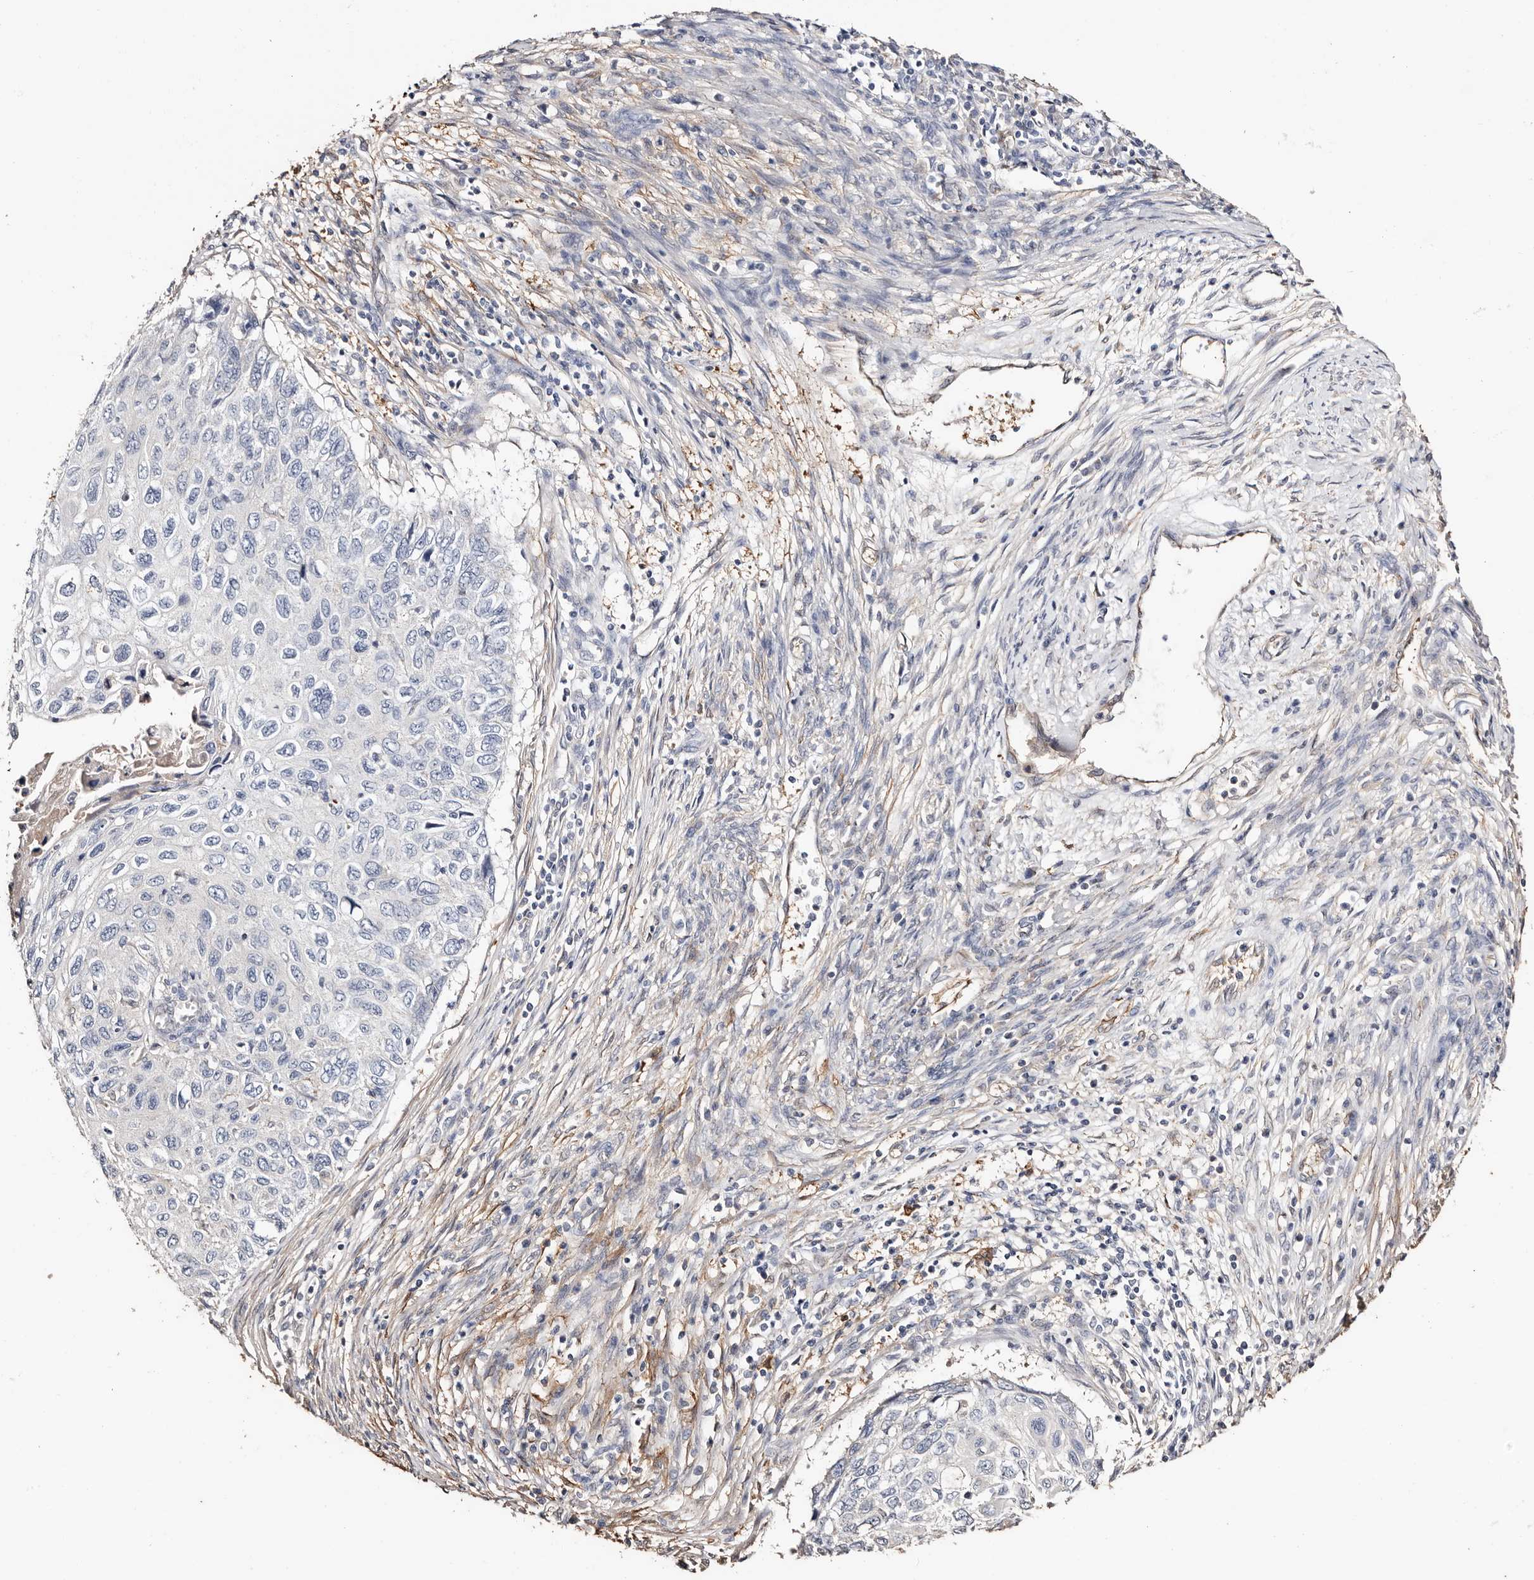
{"staining": {"intensity": "negative", "quantity": "none", "location": "none"}, "tissue": "cervical cancer", "cell_type": "Tumor cells", "image_type": "cancer", "snomed": [{"axis": "morphology", "description": "Squamous cell carcinoma, NOS"}, {"axis": "topography", "description": "Cervix"}], "caption": "An image of human cervical squamous cell carcinoma is negative for staining in tumor cells.", "gene": "TGM2", "patient": {"sex": "female", "age": 70}}